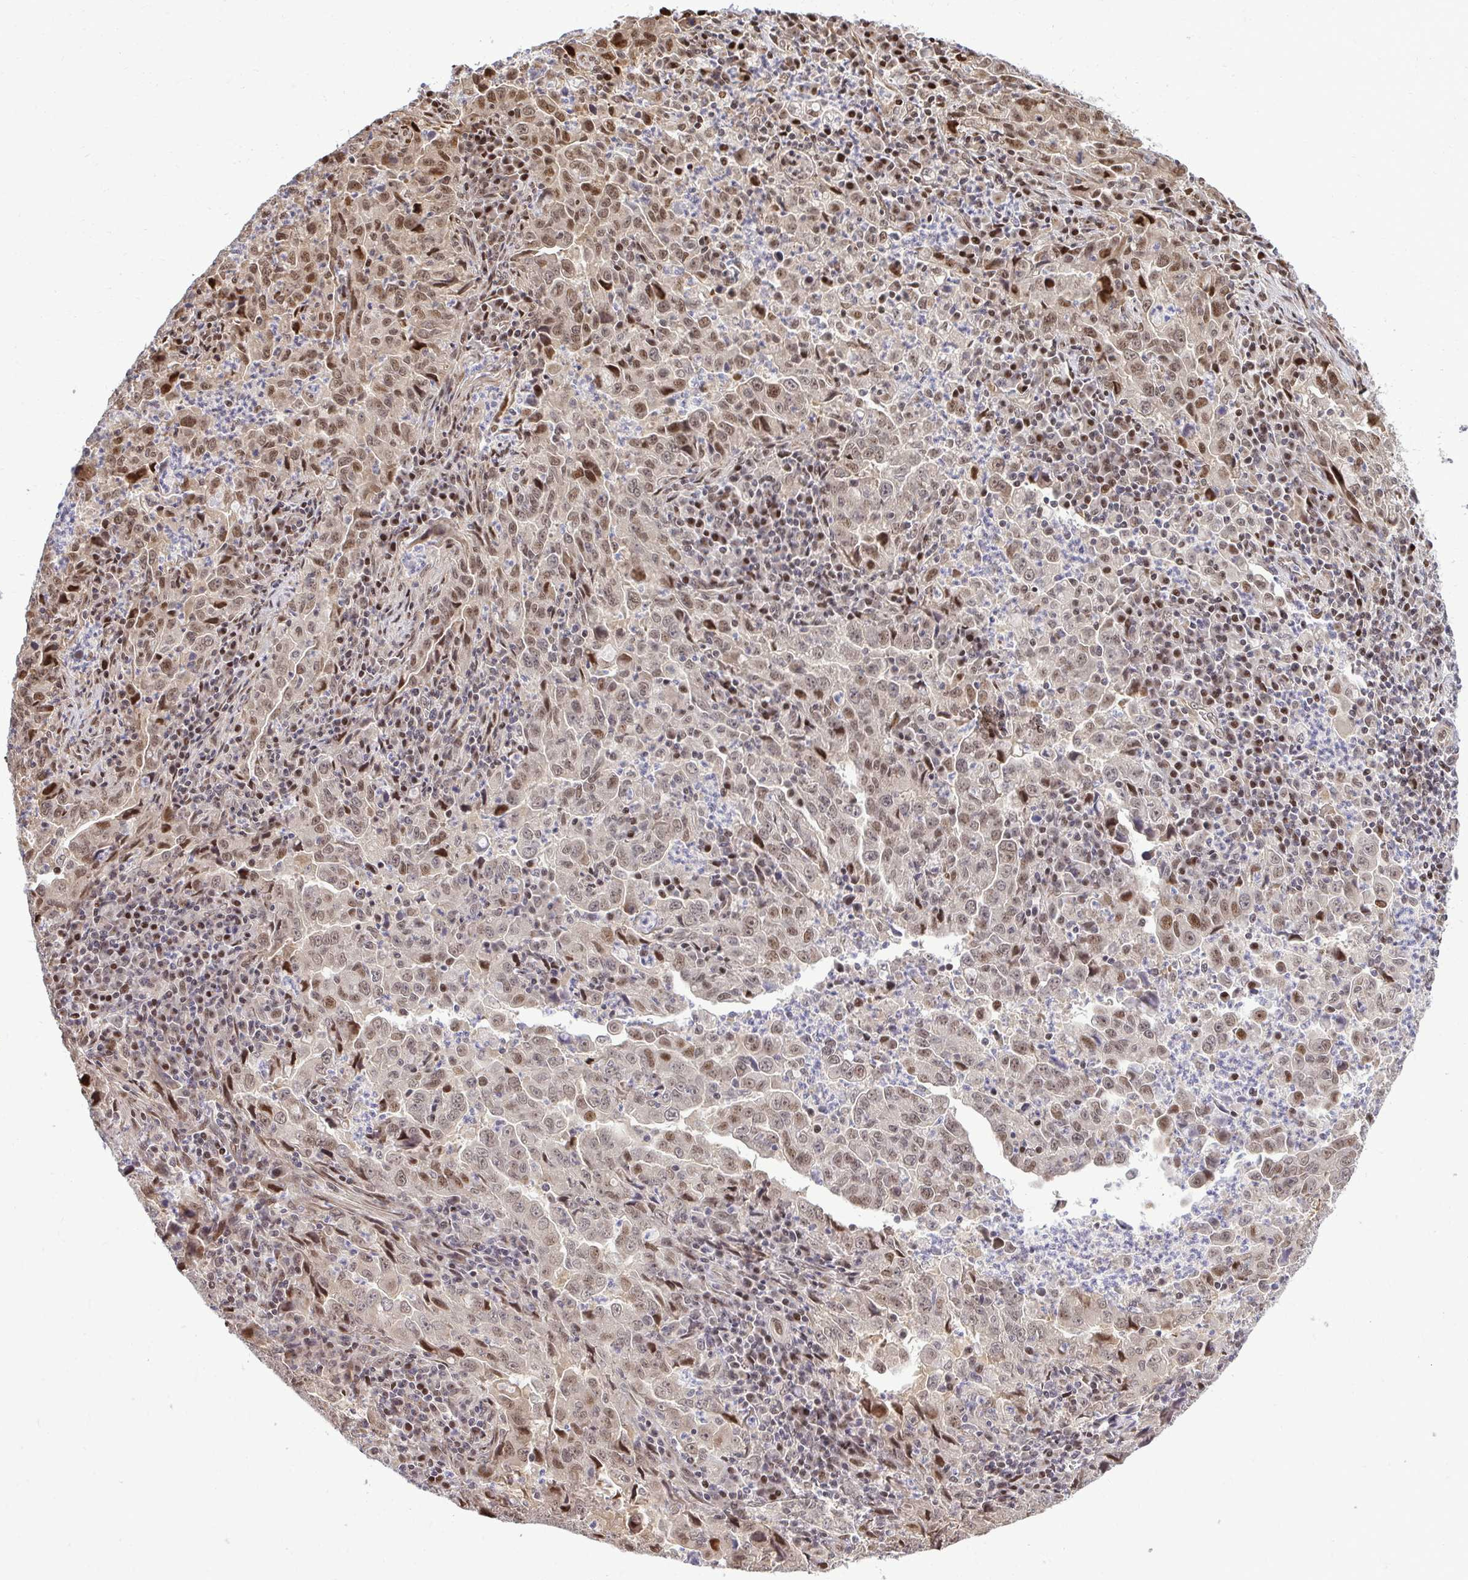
{"staining": {"intensity": "moderate", "quantity": ">75%", "location": "nuclear"}, "tissue": "lung cancer", "cell_type": "Tumor cells", "image_type": "cancer", "snomed": [{"axis": "morphology", "description": "Adenocarcinoma, NOS"}, {"axis": "topography", "description": "Lung"}], "caption": "Human adenocarcinoma (lung) stained with a brown dye exhibits moderate nuclear positive positivity in about >75% of tumor cells.", "gene": "PIGY", "patient": {"sex": "male", "age": 67}}